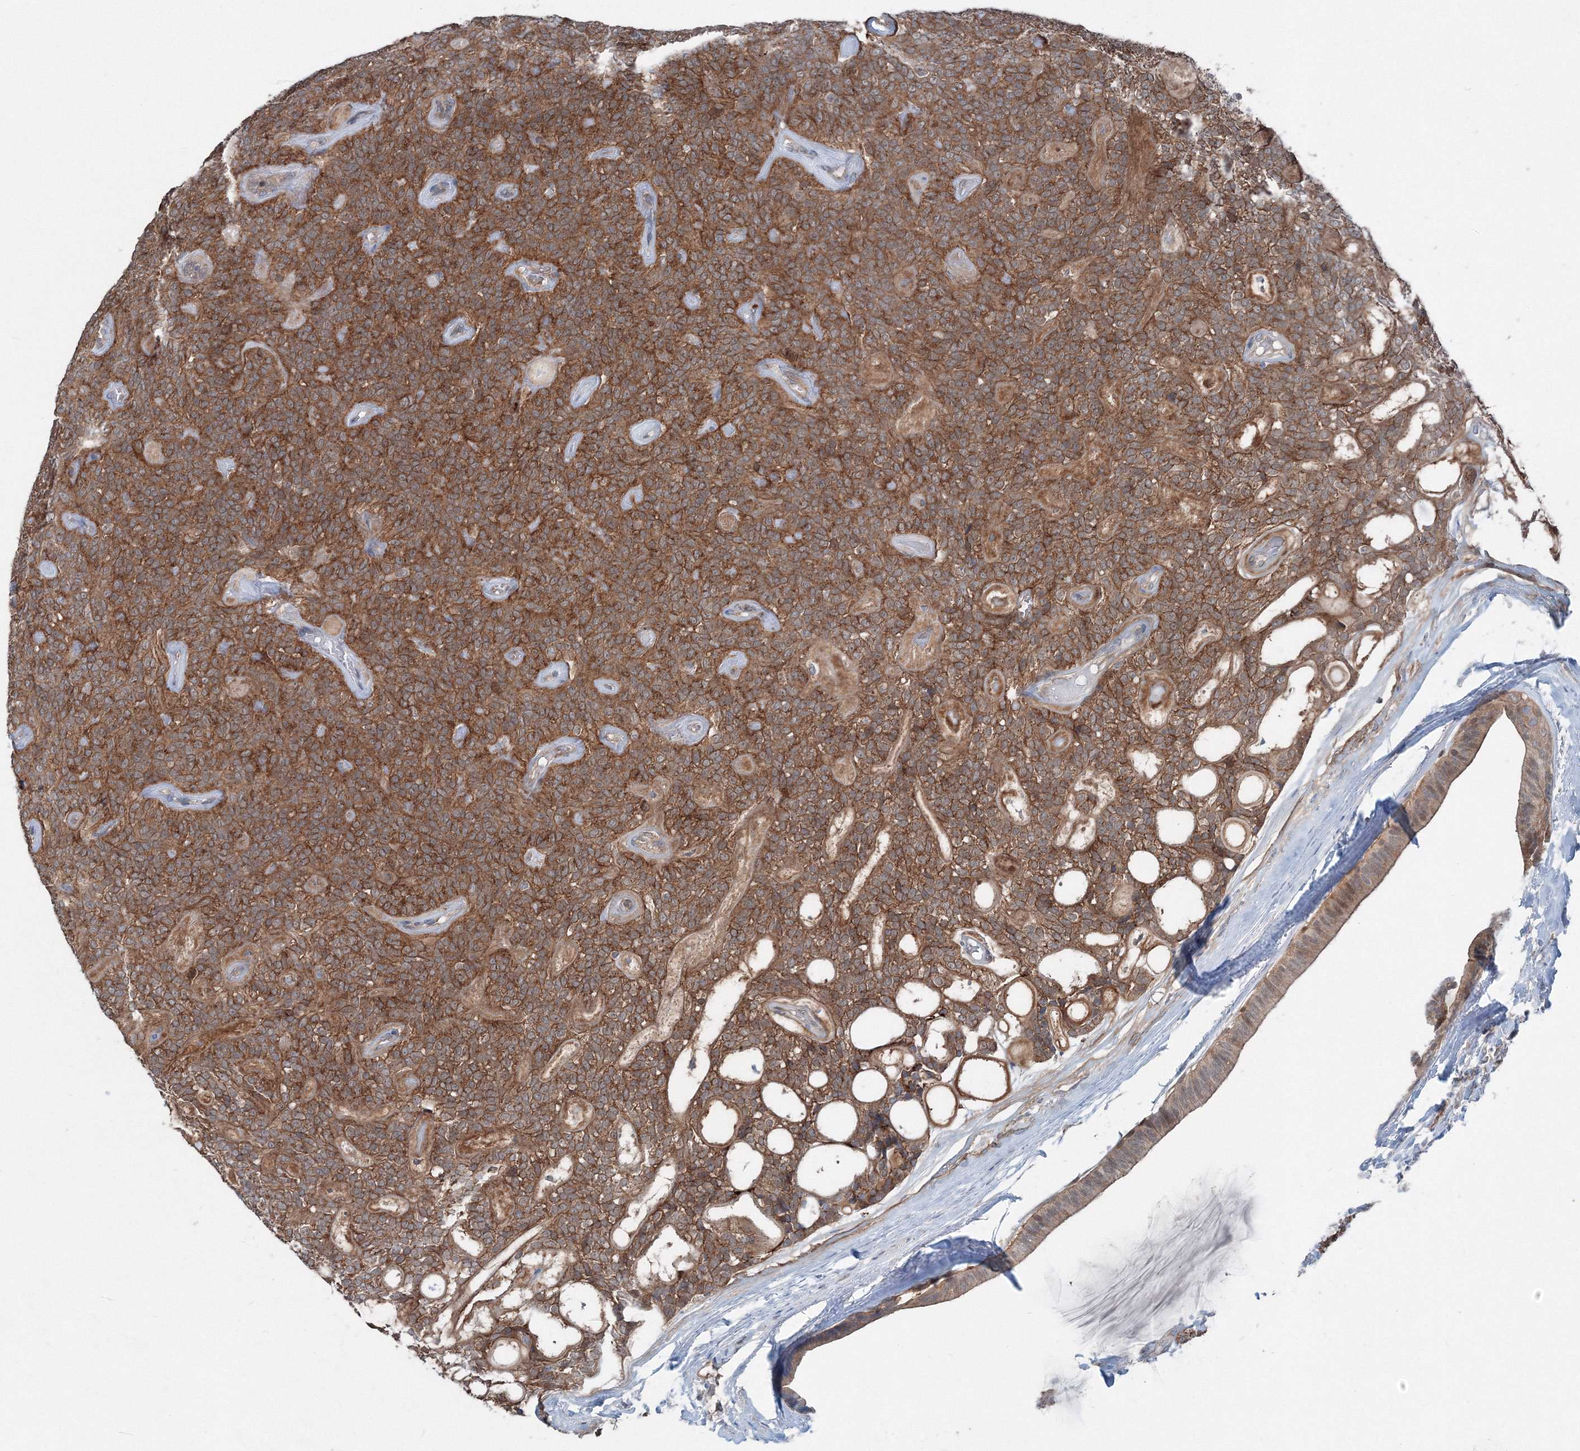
{"staining": {"intensity": "strong", "quantity": ">75%", "location": "cytoplasmic/membranous"}, "tissue": "head and neck cancer", "cell_type": "Tumor cells", "image_type": "cancer", "snomed": [{"axis": "morphology", "description": "Adenocarcinoma, NOS"}, {"axis": "topography", "description": "Head-Neck"}], "caption": "DAB (3,3'-diaminobenzidine) immunohistochemical staining of head and neck adenocarcinoma displays strong cytoplasmic/membranous protein staining in about >75% of tumor cells. Immunohistochemistry stains the protein of interest in brown and the nuclei are stained blue.", "gene": "TPRKB", "patient": {"sex": "male", "age": 66}}